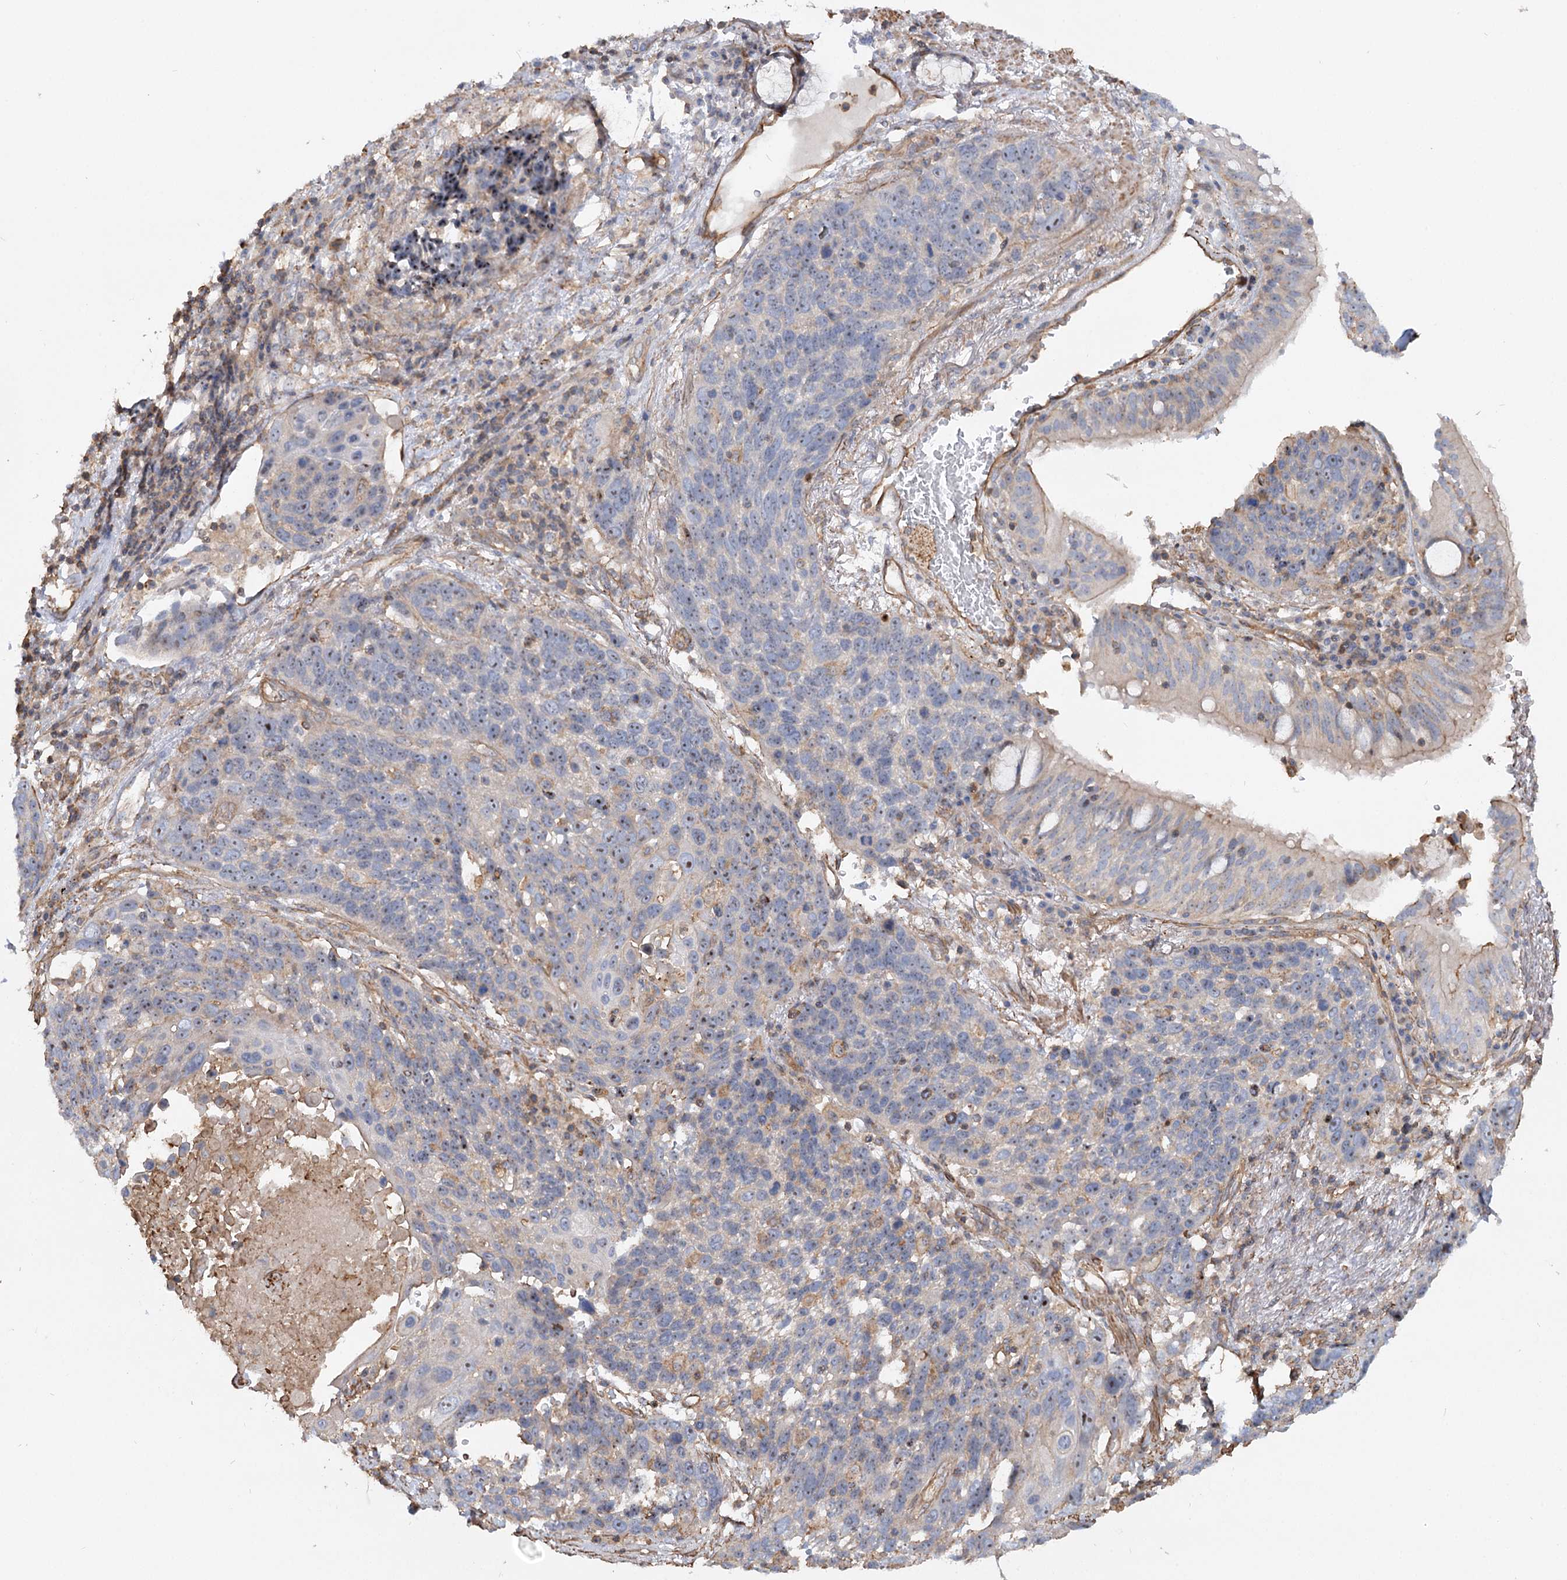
{"staining": {"intensity": "negative", "quantity": "none", "location": "none"}, "tissue": "lung cancer", "cell_type": "Tumor cells", "image_type": "cancer", "snomed": [{"axis": "morphology", "description": "Squamous cell carcinoma, NOS"}, {"axis": "topography", "description": "Lung"}], "caption": "Tumor cells are negative for brown protein staining in squamous cell carcinoma (lung).", "gene": "WDR36", "patient": {"sex": "male", "age": 66}}